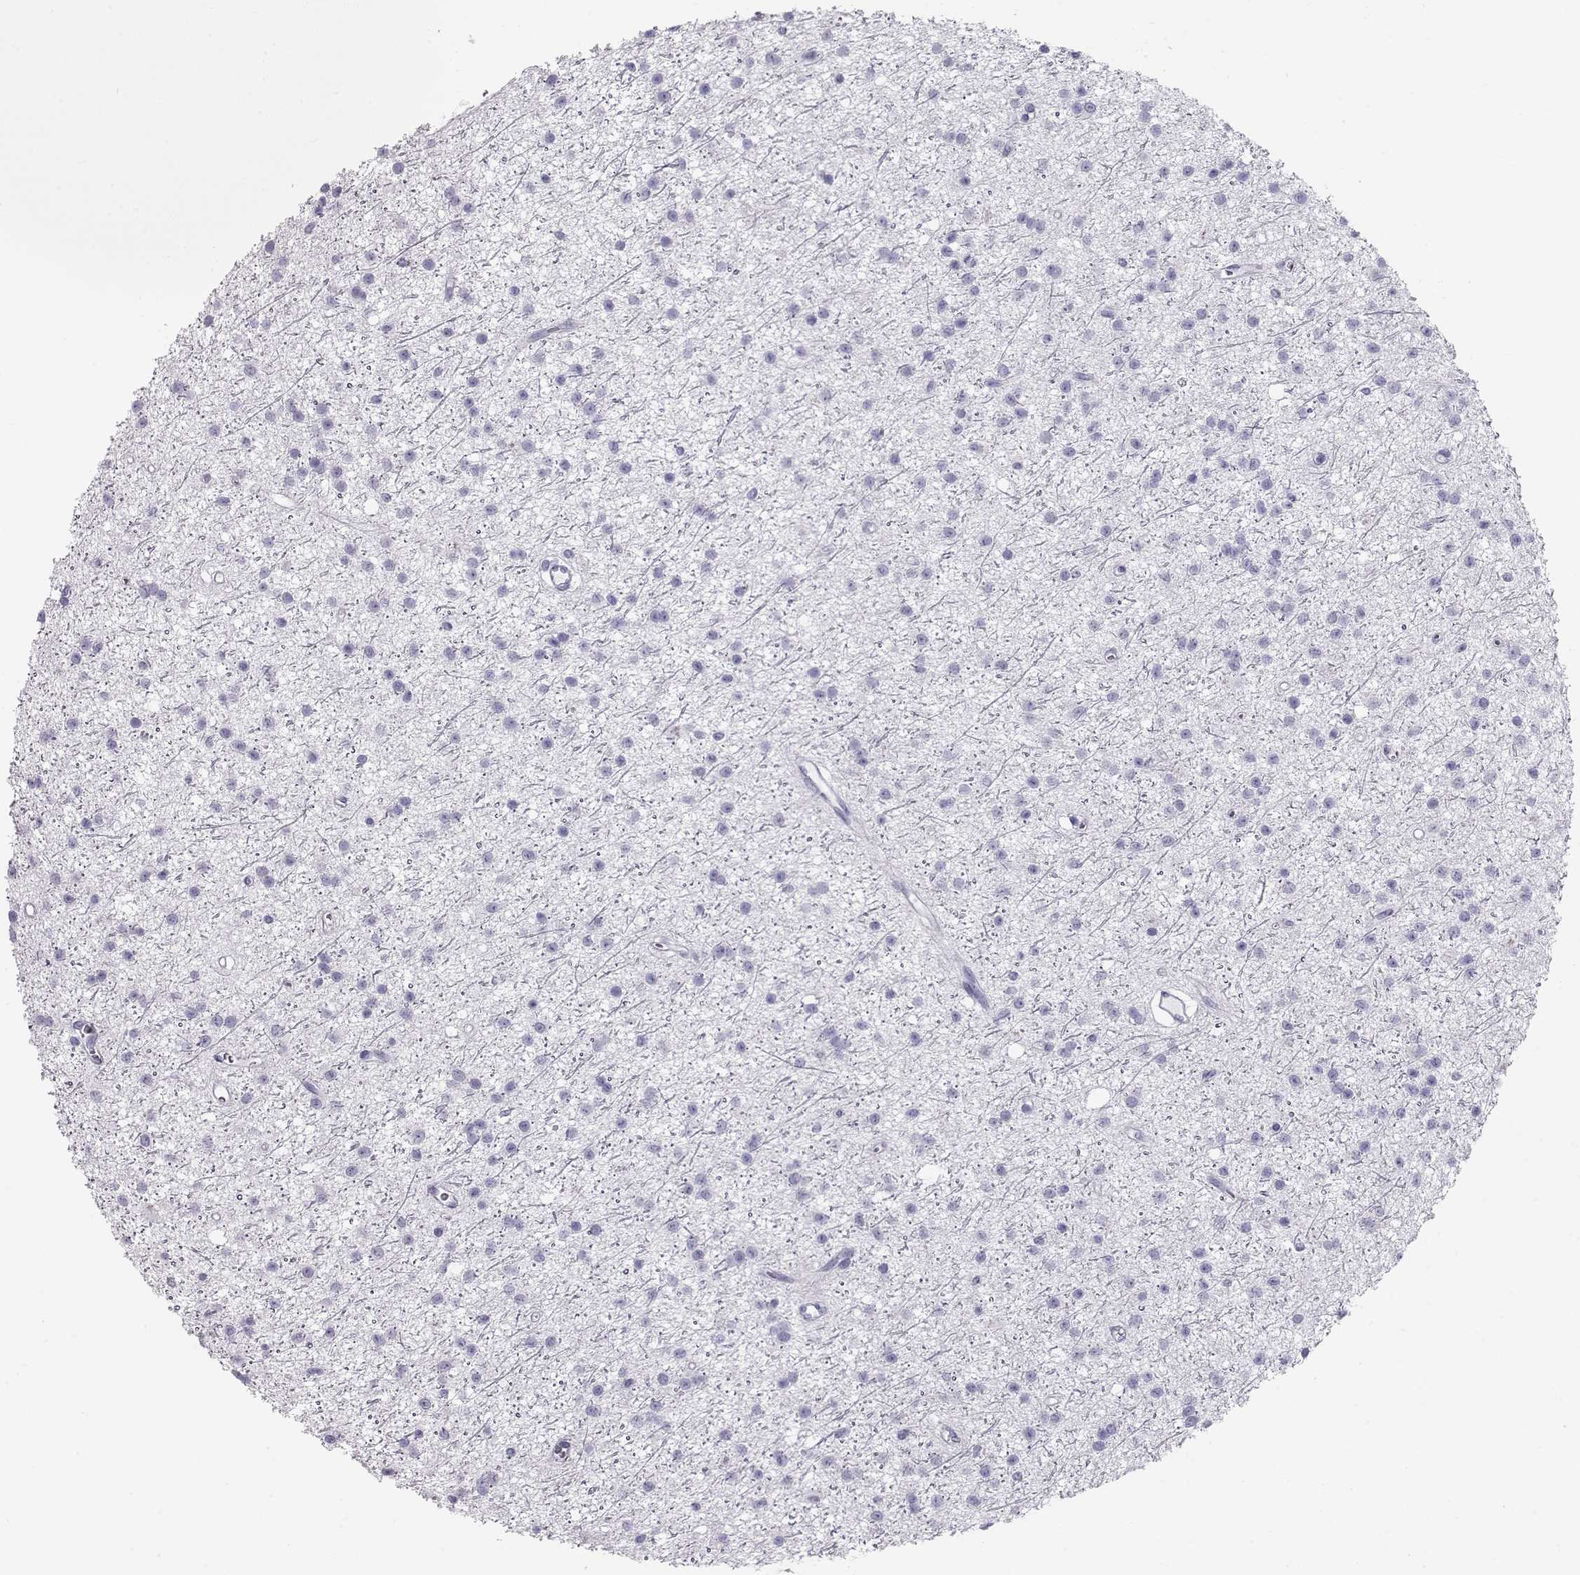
{"staining": {"intensity": "negative", "quantity": "none", "location": "none"}, "tissue": "glioma", "cell_type": "Tumor cells", "image_type": "cancer", "snomed": [{"axis": "morphology", "description": "Glioma, malignant, Low grade"}, {"axis": "topography", "description": "Brain"}], "caption": "Immunohistochemistry of human malignant low-grade glioma displays no positivity in tumor cells.", "gene": "RD3", "patient": {"sex": "male", "age": 27}}